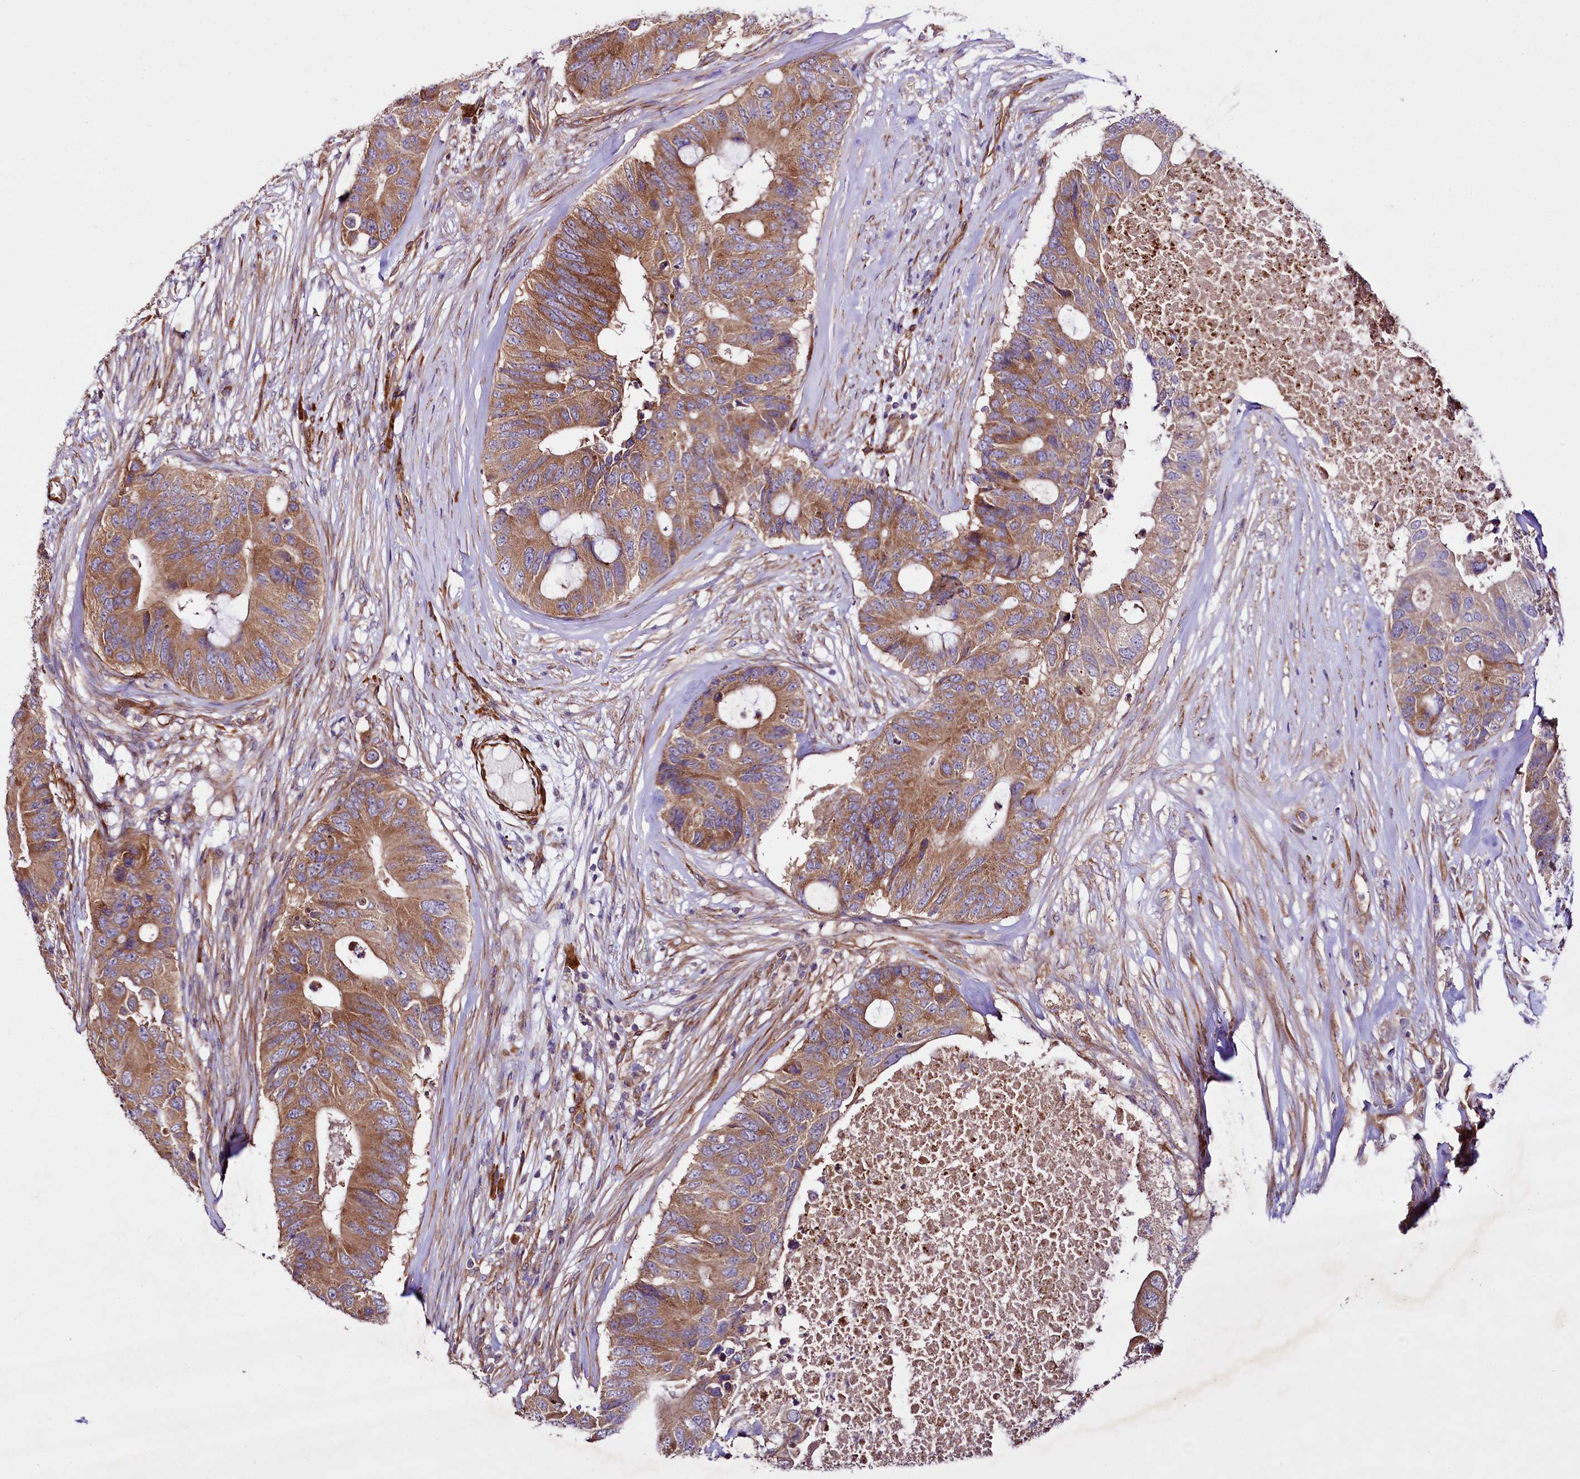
{"staining": {"intensity": "moderate", "quantity": ">75%", "location": "cytoplasmic/membranous"}, "tissue": "colorectal cancer", "cell_type": "Tumor cells", "image_type": "cancer", "snomed": [{"axis": "morphology", "description": "Adenocarcinoma, NOS"}, {"axis": "topography", "description": "Colon"}], "caption": "Brown immunohistochemical staining in adenocarcinoma (colorectal) exhibits moderate cytoplasmic/membranous staining in approximately >75% of tumor cells.", "gene": "SPATS2", "patient": {"sex": "male", "age": 71}}